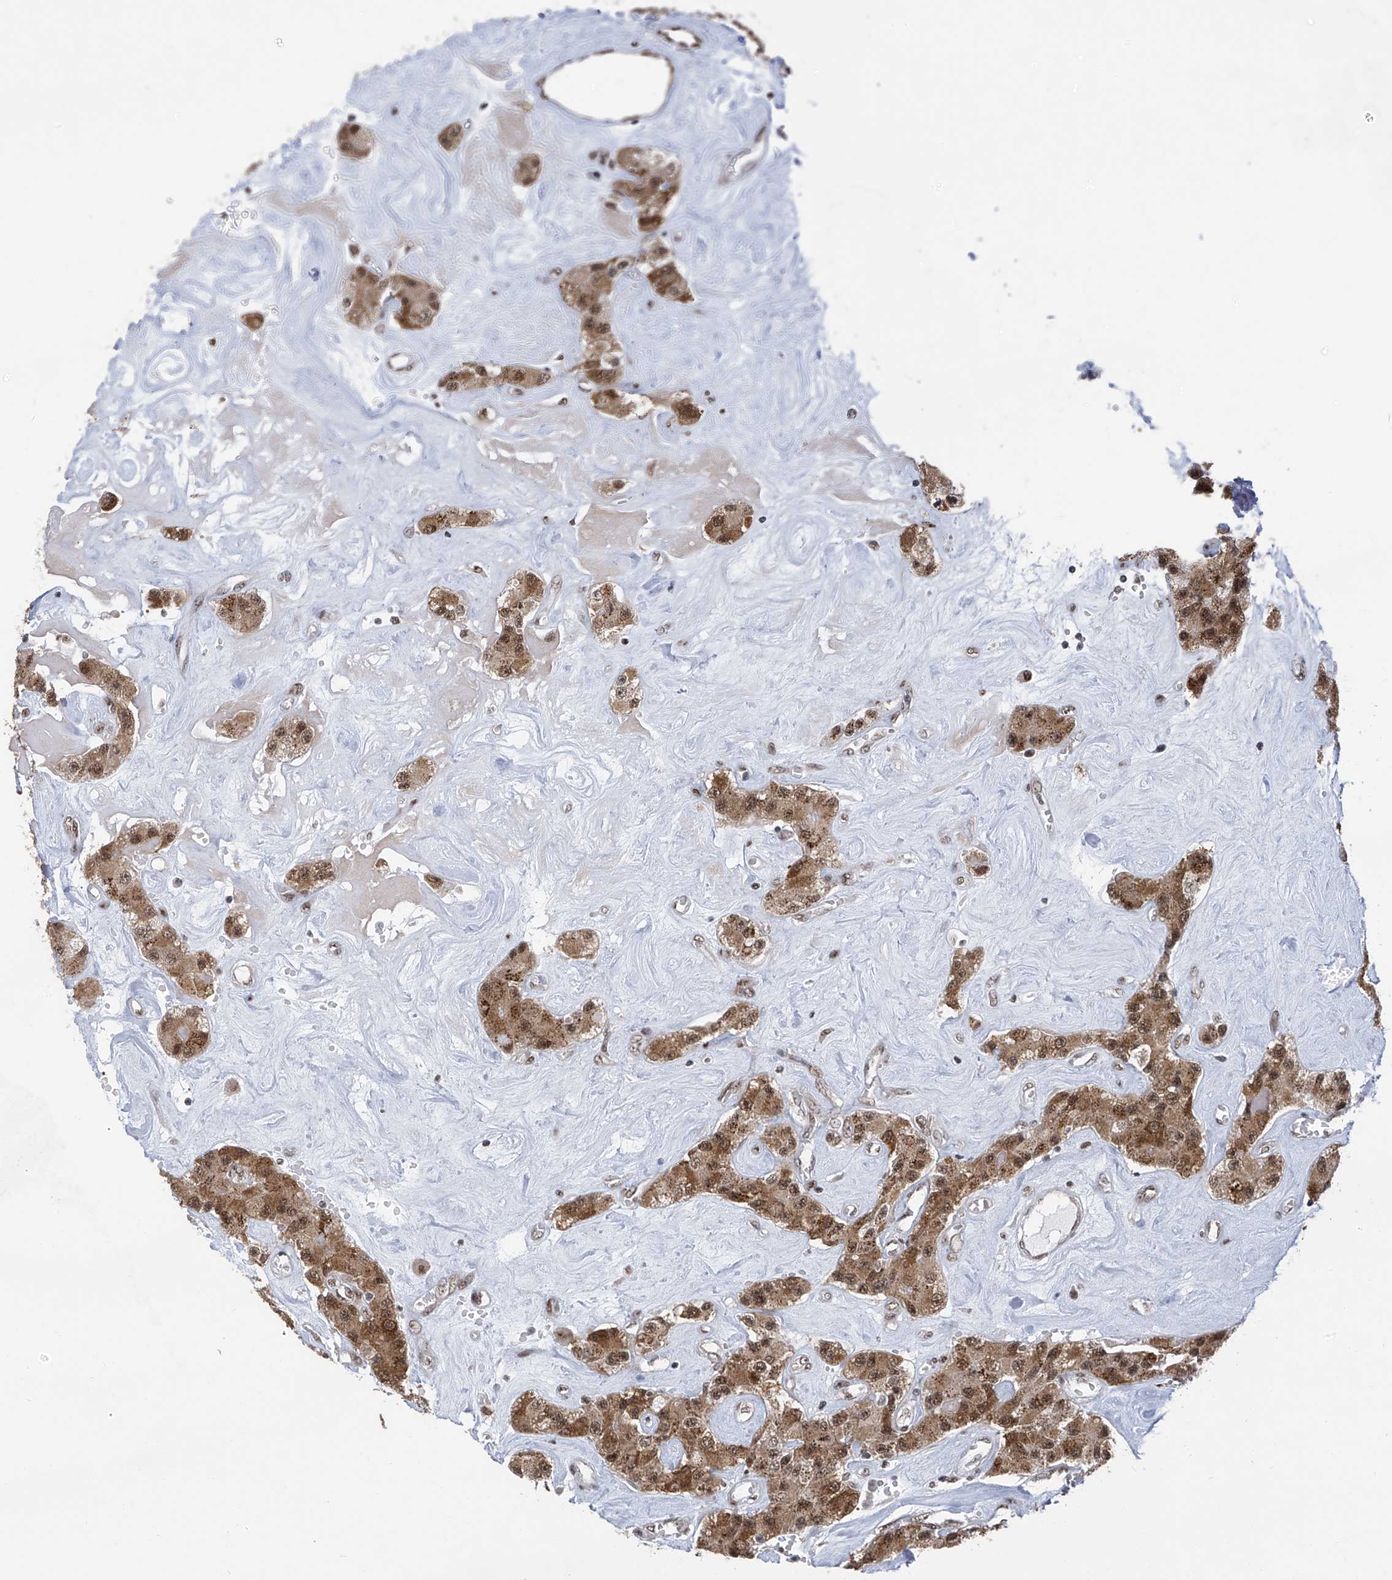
{"staining": {"intensity": "moderate", "quantity": ">75%", "location": "cytoplasmic/membranous,nuclear"}, "tissue": "carcinoid", "cell_type": "Tumor cells", "image_type": "cancer", "snomed": [{"axis": "morphology", "description": "Carcinoid, malignant, NOS"}, {"axis": "topography", "description": "Pancreas"}], "caption": "Protein expression analysis of human carcinoid (malignant) reveals moderate cytoplasmic/membranous and nuclear expression in about >75% of tumor cells.", "gene": "APLF", "patient": {"sex": "male", "age": 41}}